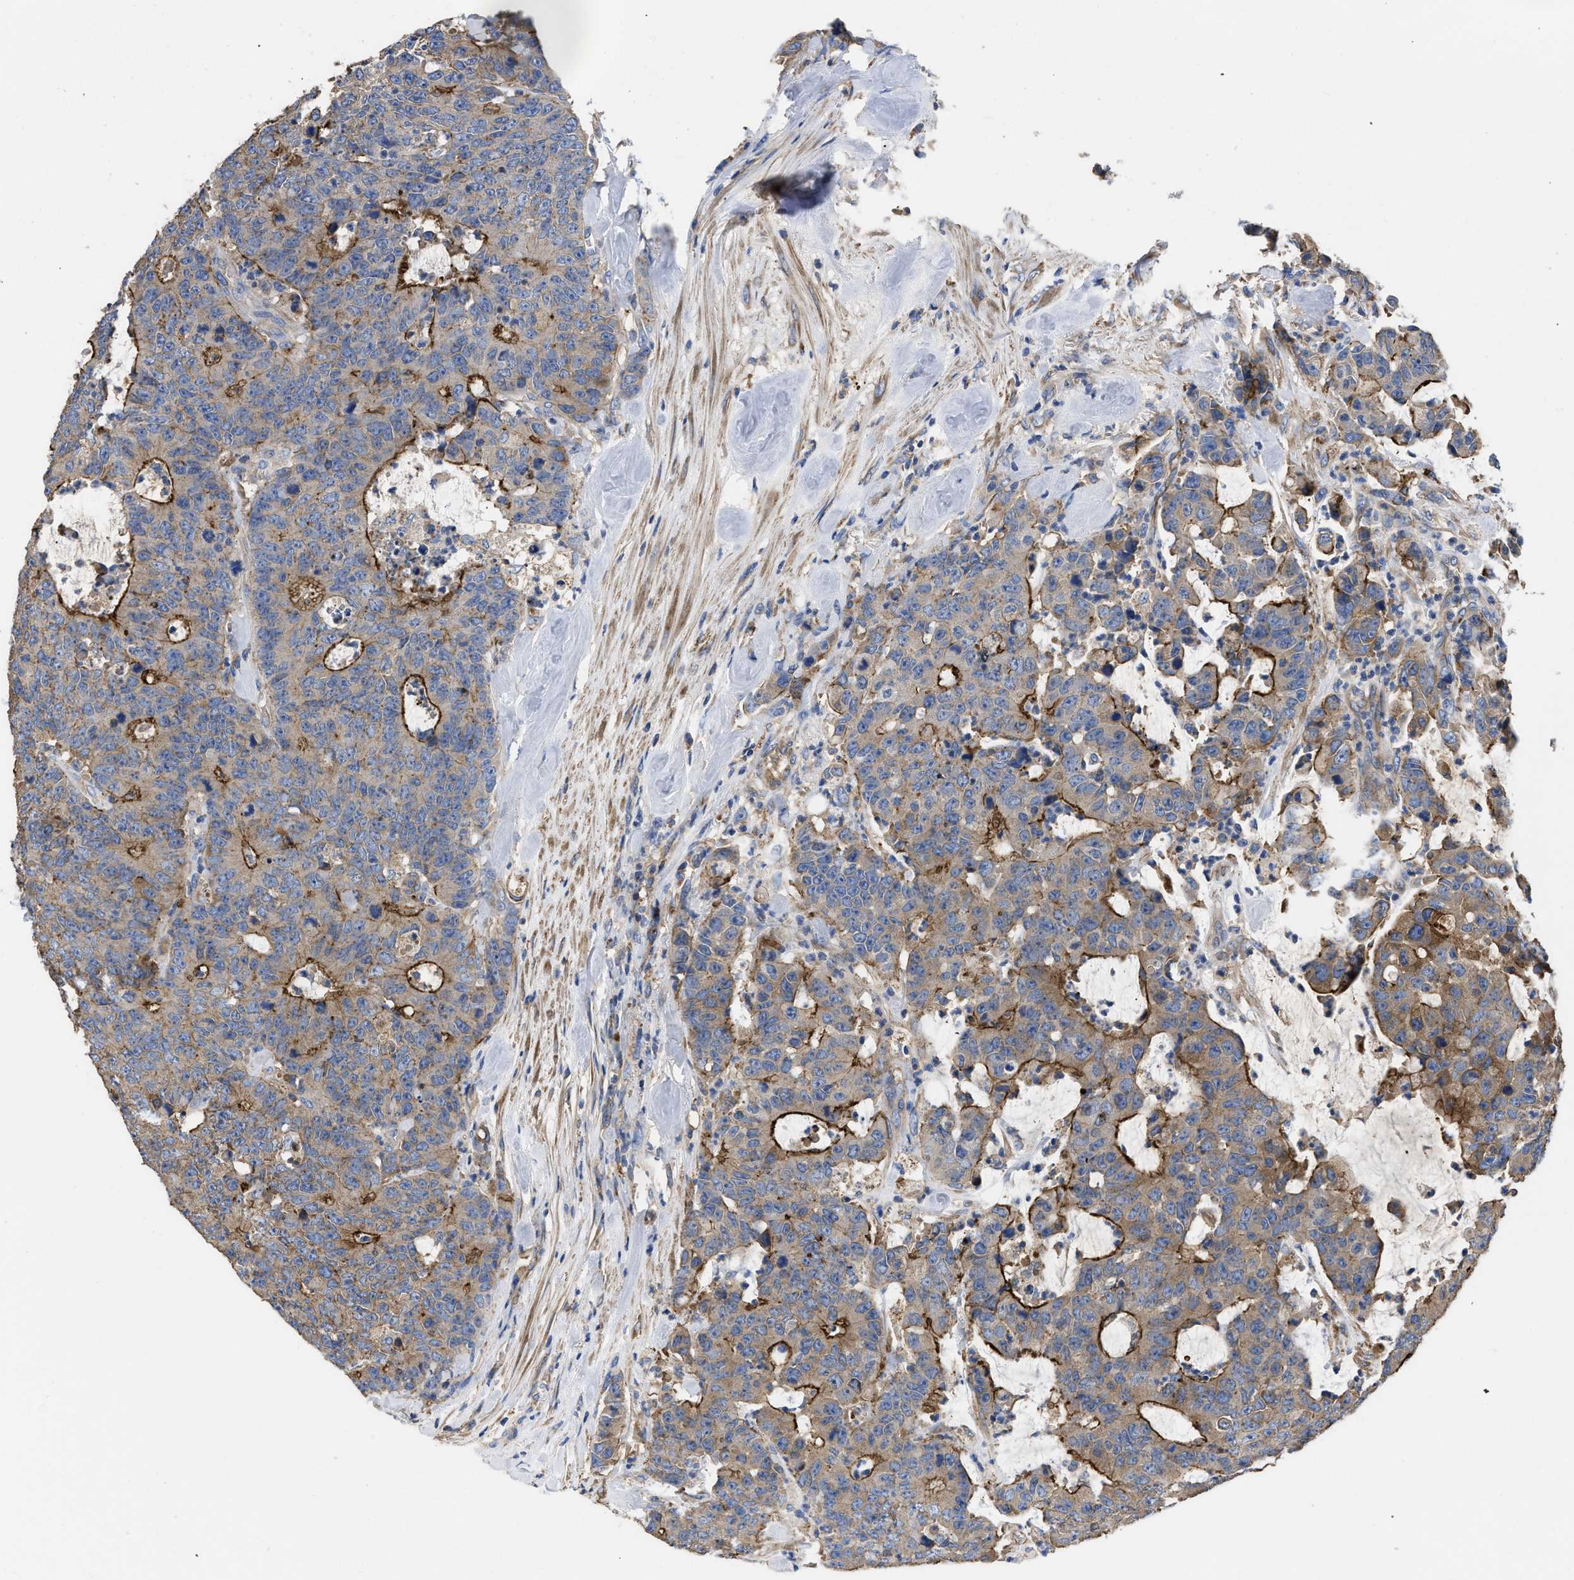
{"staining": {"intensity": "moderate", "quantity": "25%-75%", "location": "cytoplasmic/membranous"}, "tissue": "colorectal cancer", "cell_type": "Tumor cells", "image_type": "cancer", "snomed": [{"axis": "morphology", "description": "Adenocarcinoma, NOS"}, {"axis": "topography", "description": "Colon"}], "caption": "Immunohistochemical staining of human colorectal adenocarcinoma displays medium levels of moderate cytoplasmic/membranous protein positivity in approximately 25%-75% of tumor cells.", "gene": "USP4", "patient": {"sex": "female", "age": 86}}